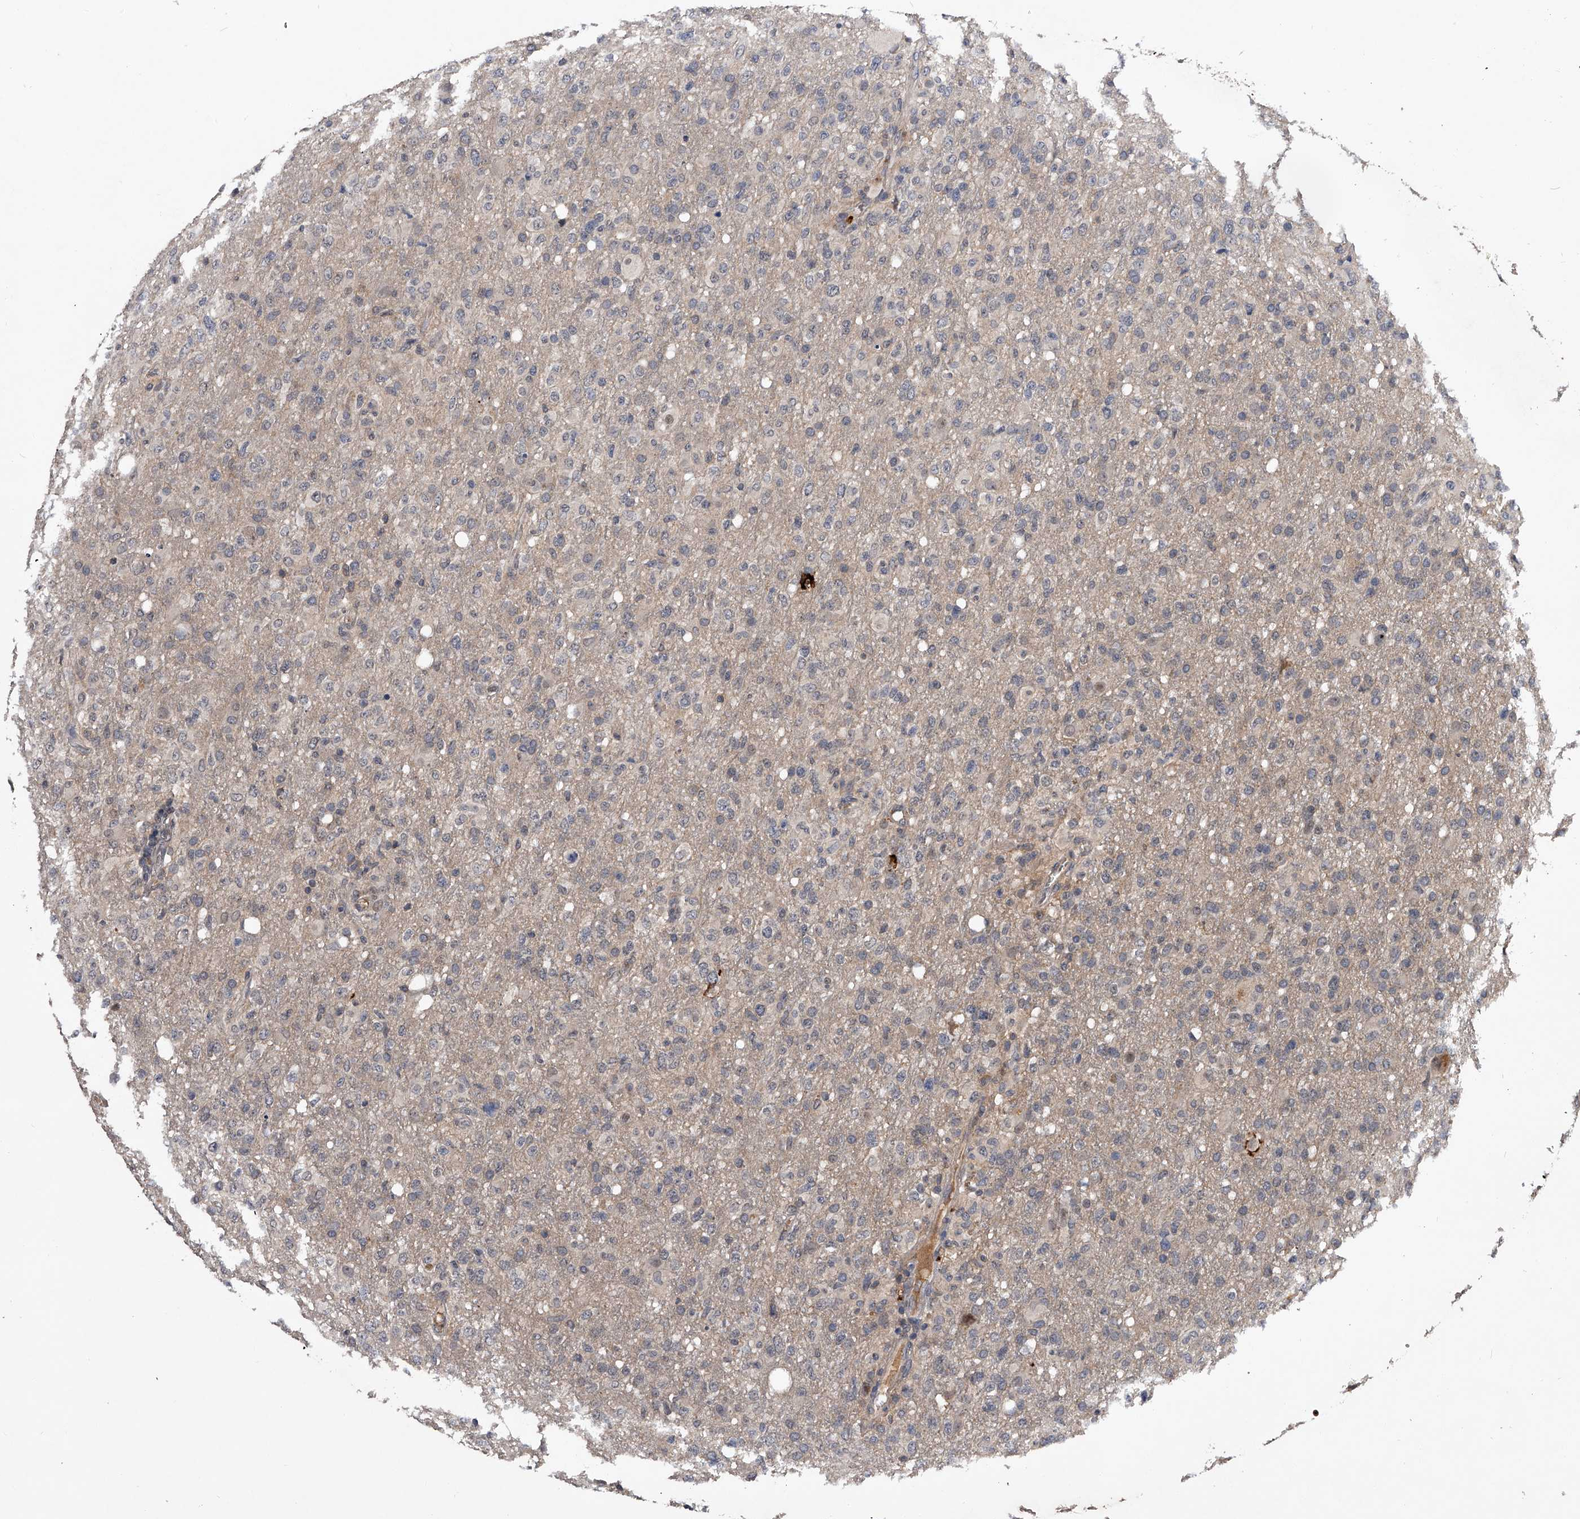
{"staining": {"intensity": "negative", "quantity": "none", "location": "none"}, "tissue": "glioma", "cell_type": "Tumor cells", "image_type": "cancer", "snomed": [{"axis": "morphology", "description": "Glioma, malignant, High grade"}, {"axis": "topography", "description": "Brain"}], "caption": "Immunohistochemistry micrograph of glioma stained for a protein (brown), which demonstrates no positivity in tumor cells.", "gene": "ZNF30", "patient": {"sex": "female", "age": 57}}